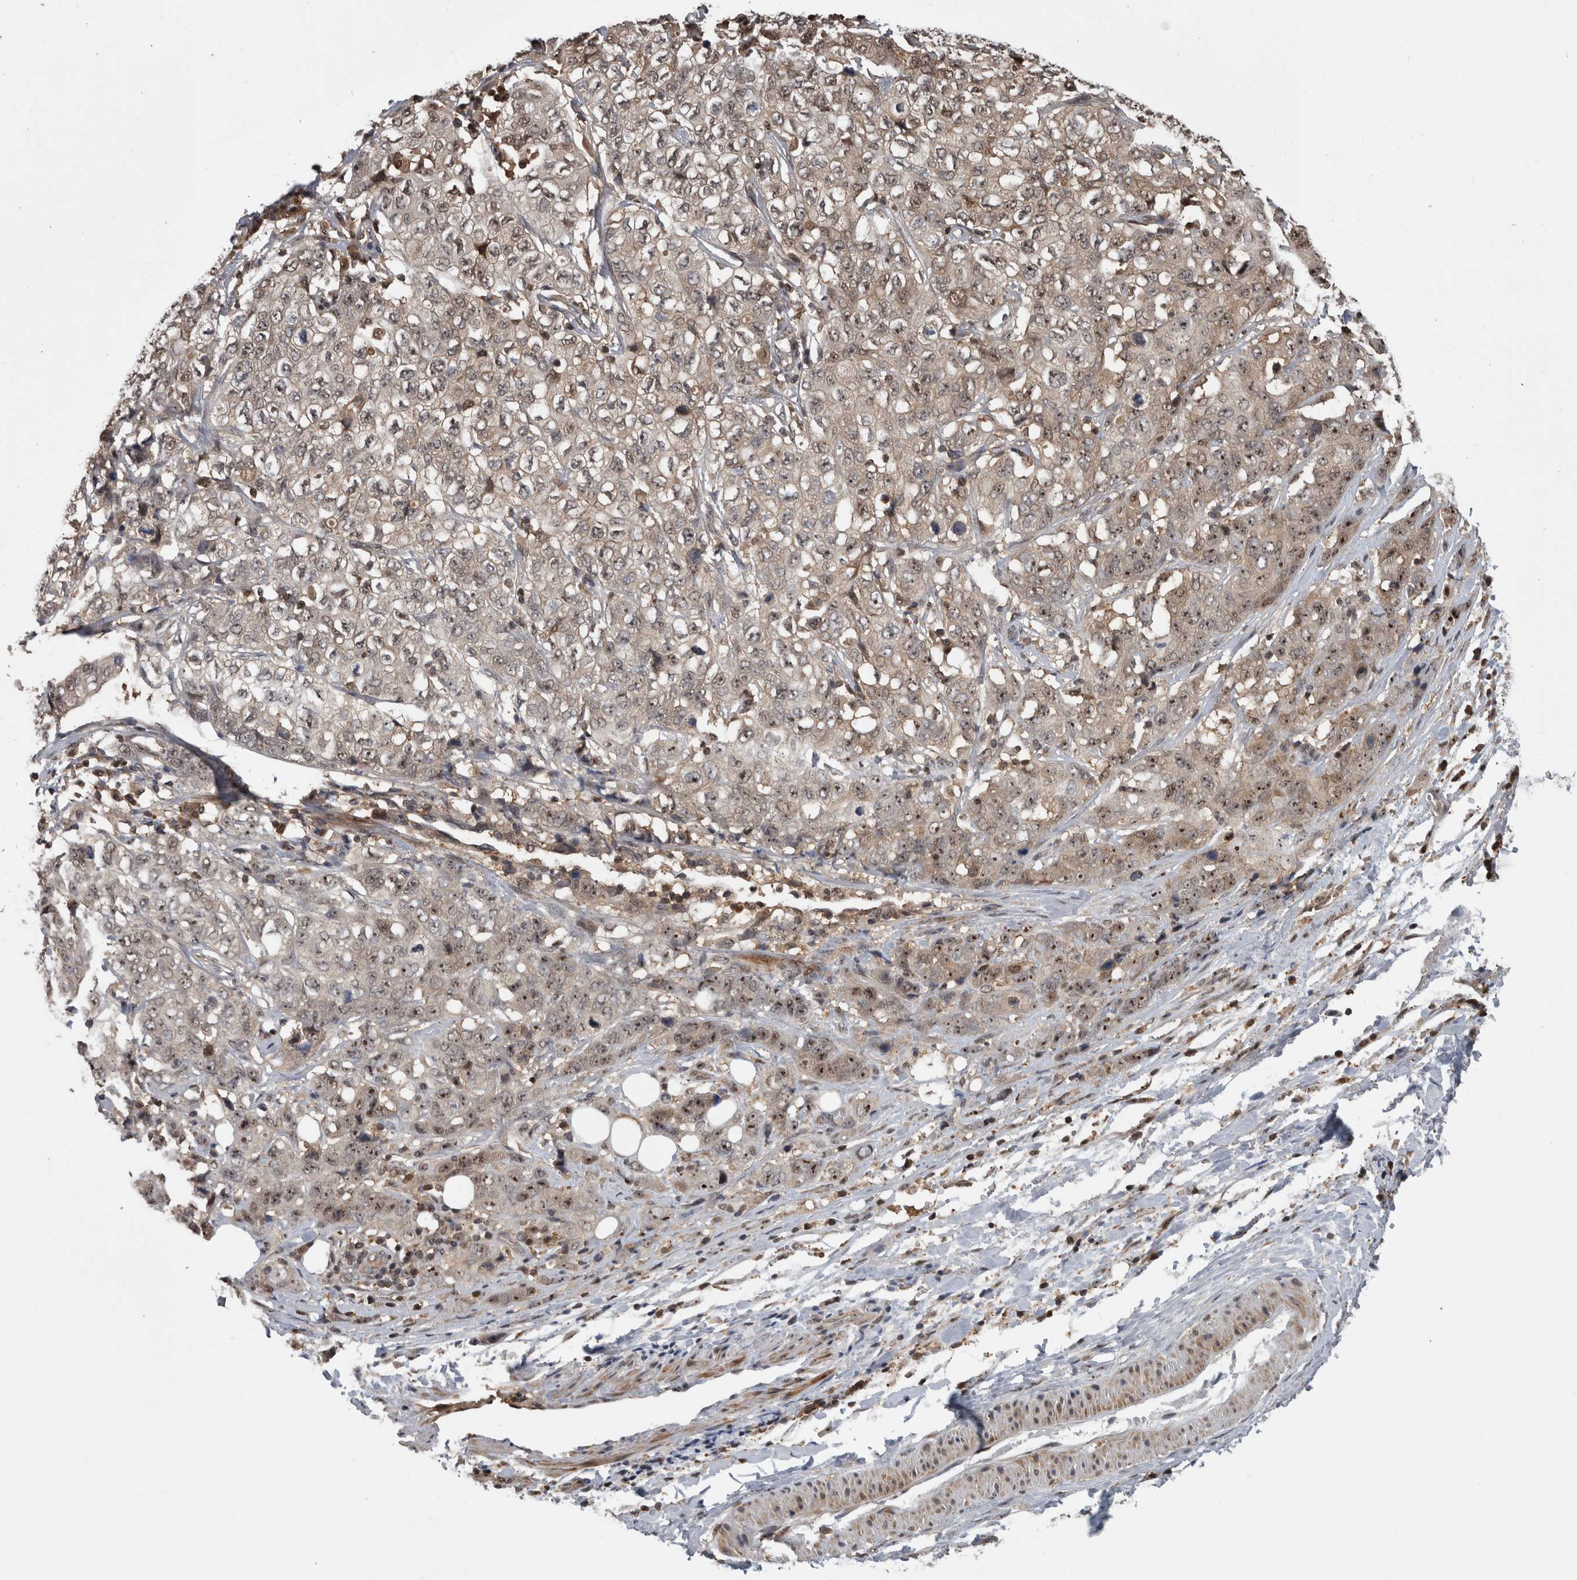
{"staining": {"intensity": "moderate", "quantity": "<25%", "location": "nuclear"}, "tissue": "stomach cancer", "cell_type": "Tumor cells", "image_type": "cancer", "snomed": [{"axis": "morphology", "description": "Adenocarcinoma, NOS"}, {"axis": "topography", "description": "Stomach"}], "caption": "Adenocarcinoma (stomach) stained with a protein marker exhibits moderate staining in tumor cells.", "gene": "TDRD7", "patient": {"sex": "male", "age": 48}}